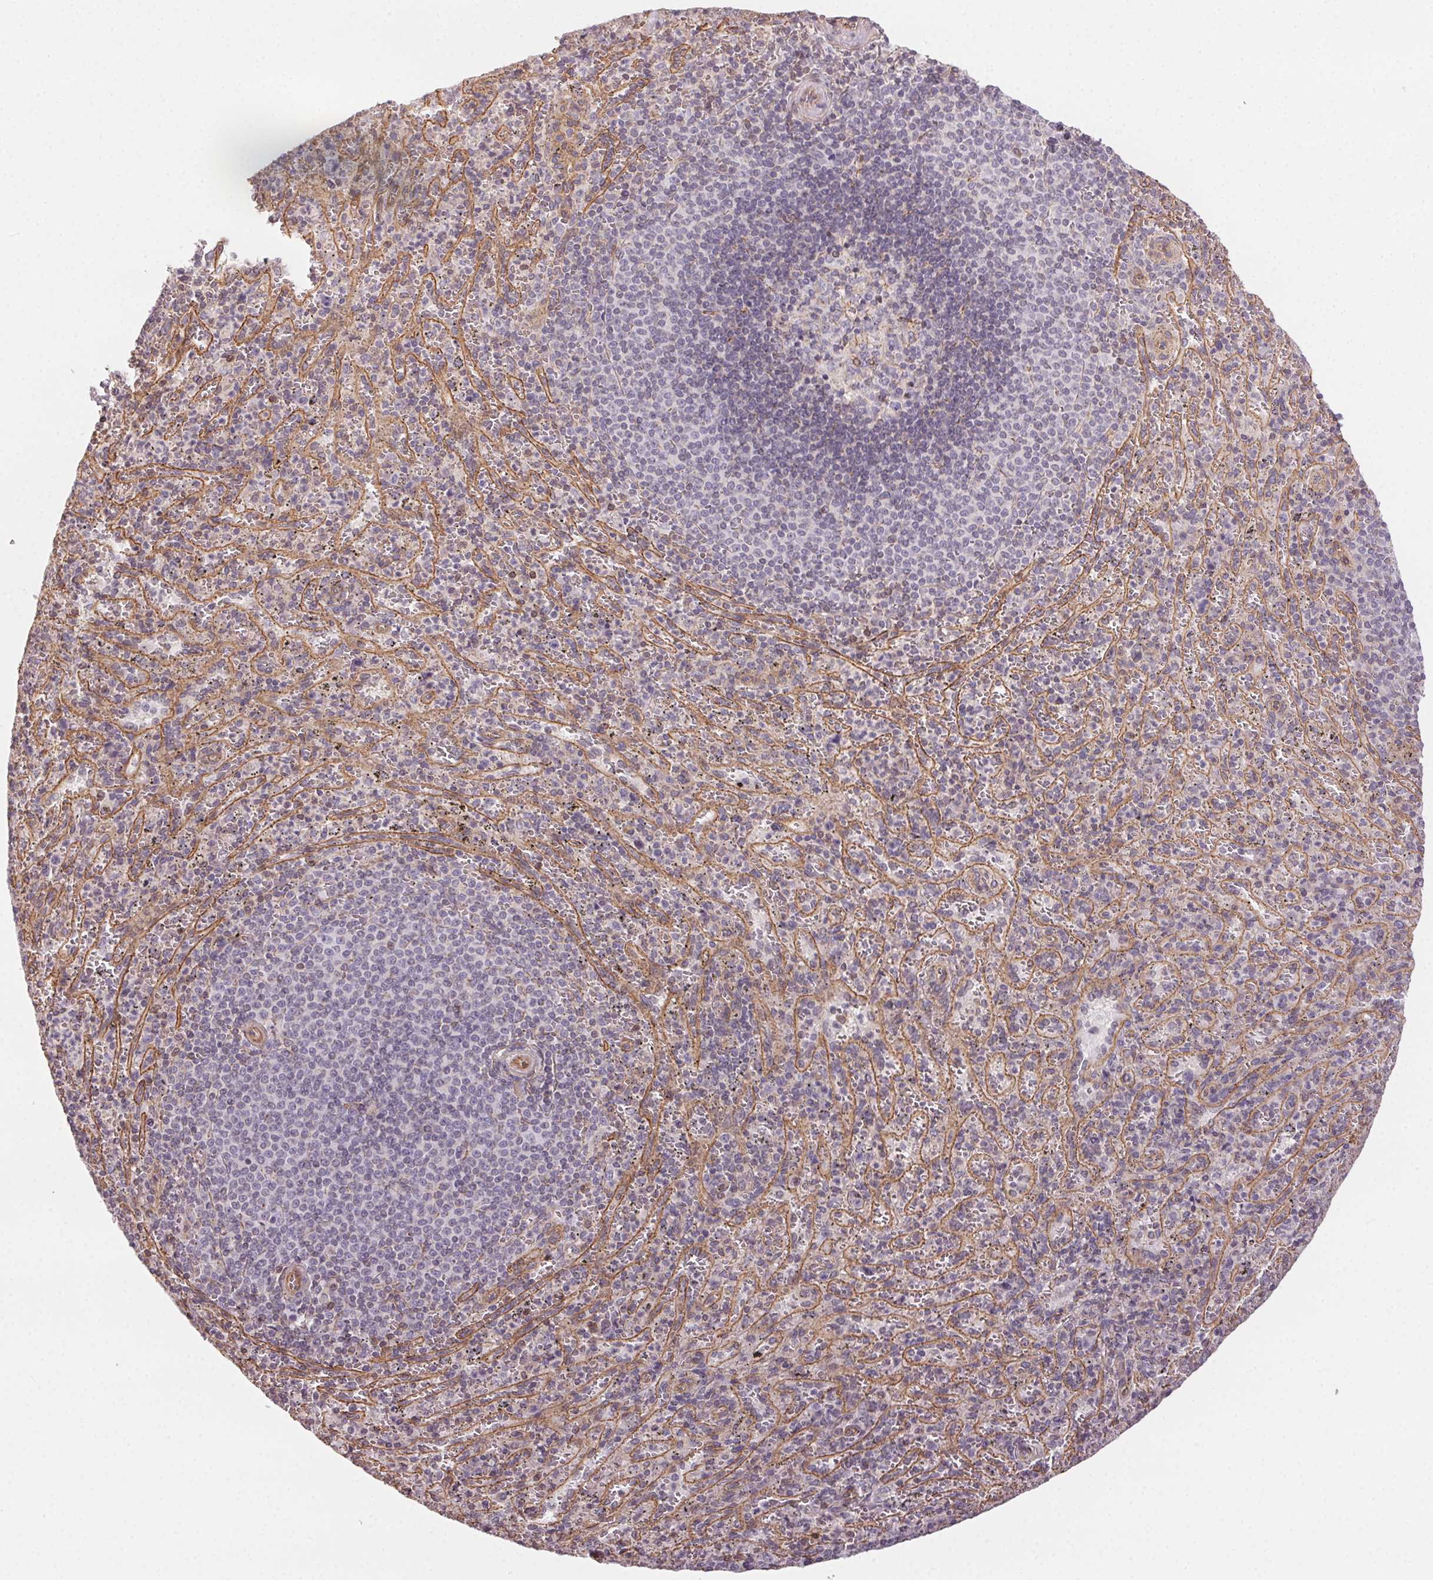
{"staining": {"intensity": "negative", "quantity": "none", "location": "none"}, "tissue": "spleen", "cell_type": "Cells in red pulp", "image_type": "normal", "snomed": [{"axis": "morphology", "description": "Normal tissue, NOS"}, {"axis": "topography", "description": "Spleen"}], "caption": "The photomicrograph reveals no staining of cells in red pulp in normal spleen.", "gene": "PLA2G4F", "patient": {"sex": "male", "age": 57}}